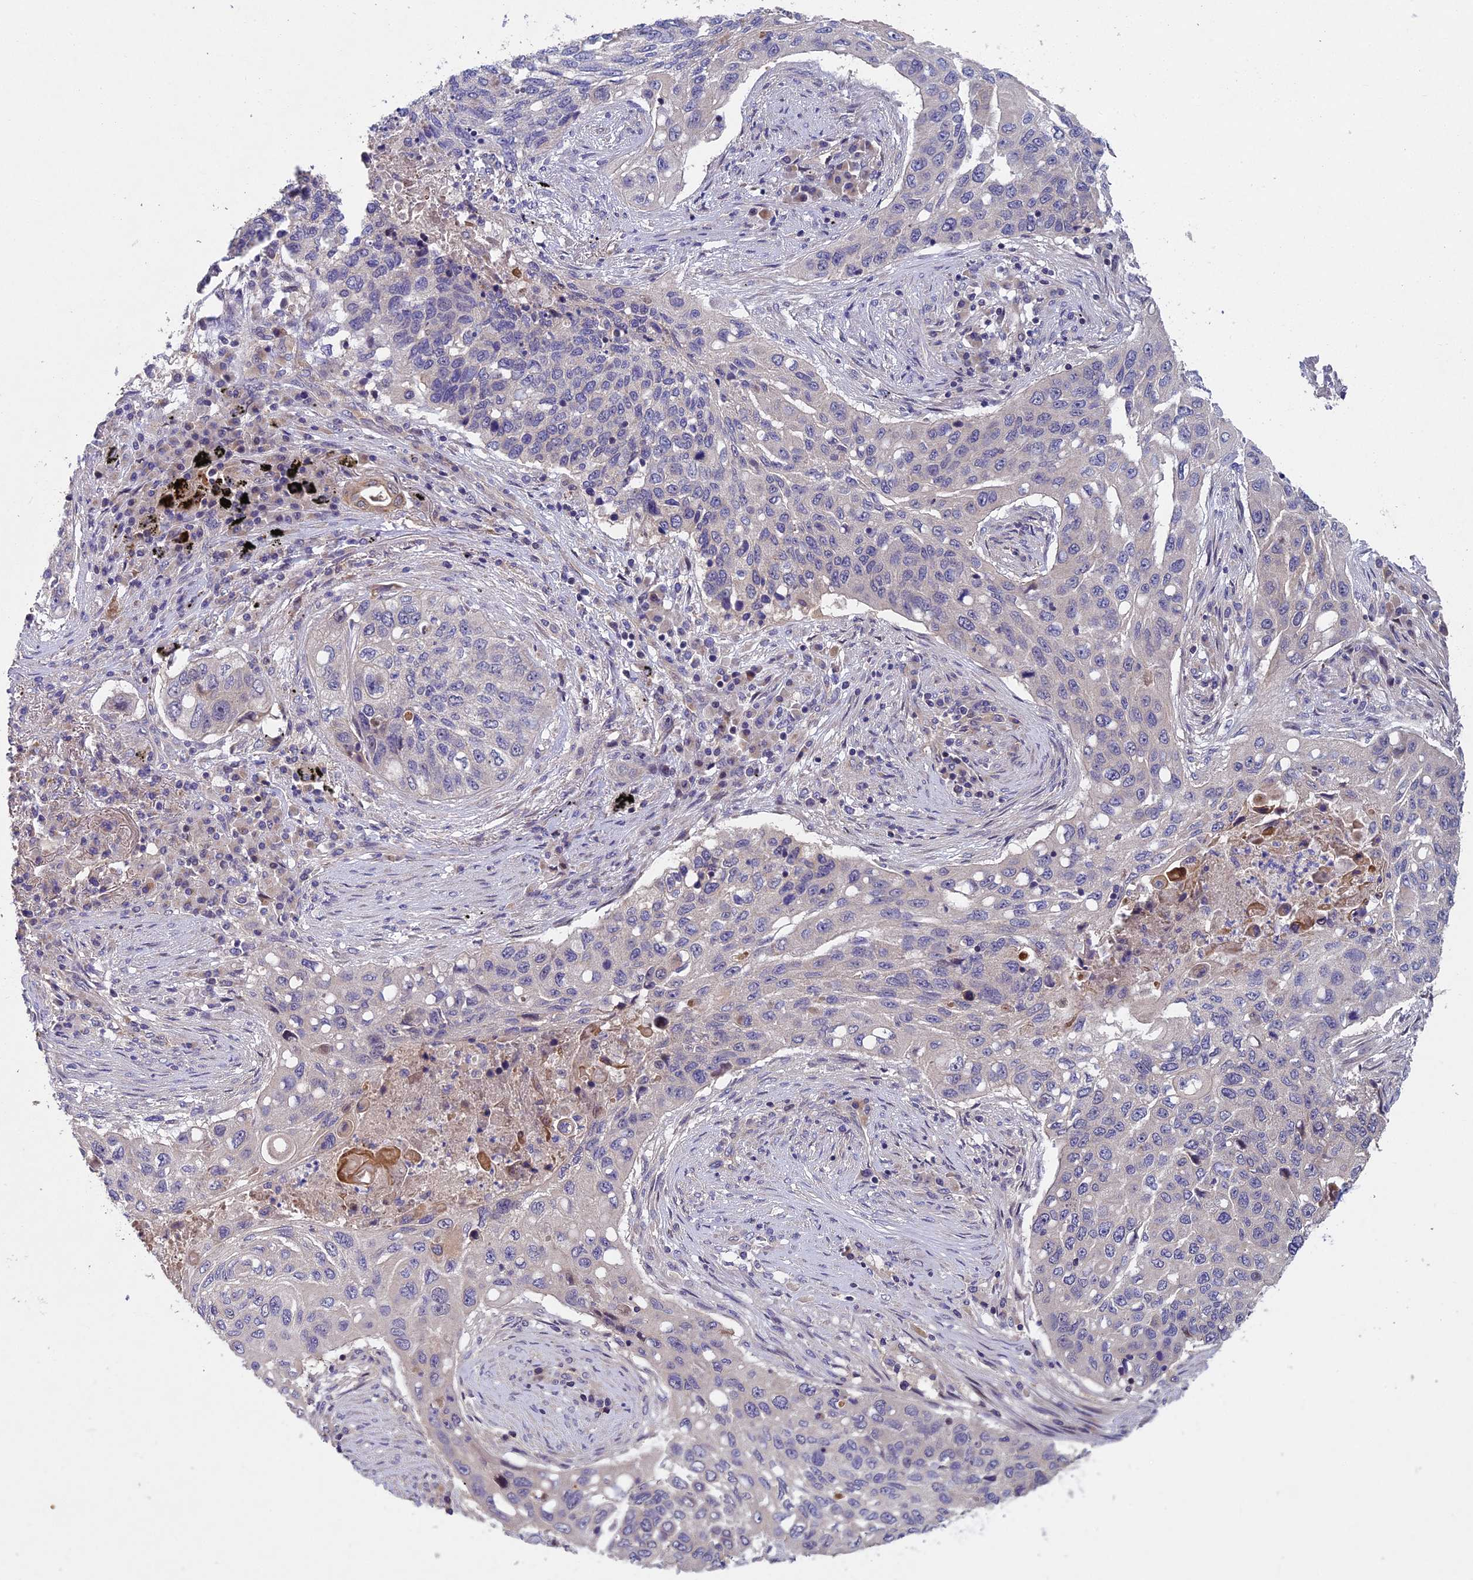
{"staining": {"intensity": "negative", "quantity": "none", "location": "none"}, "tissue": "lung cancer", "cell_type": "Tumor cells", "image_type": "cancer", "snomed": [{"axis": "morphology", "description": "Squamous cell carcinoma, NOS"}, {"axis": "topography", "description": "Lung"}], "caption": "High magnification brightfield microscopy of lung squamous cell carcinoma stained with DAB (3,3'-diaminobenzidine) (brown) and counterstained with hematoxylin (blue): tumor cells show no significant expression. (Stains: DAB immunohistochemistry (IHC) with hematoxylin counter stain, Microscopy: brightfield microscopy at high magnification).", "gene": "NSMCE1", "patient": {"sex": "female", "age": 63}}